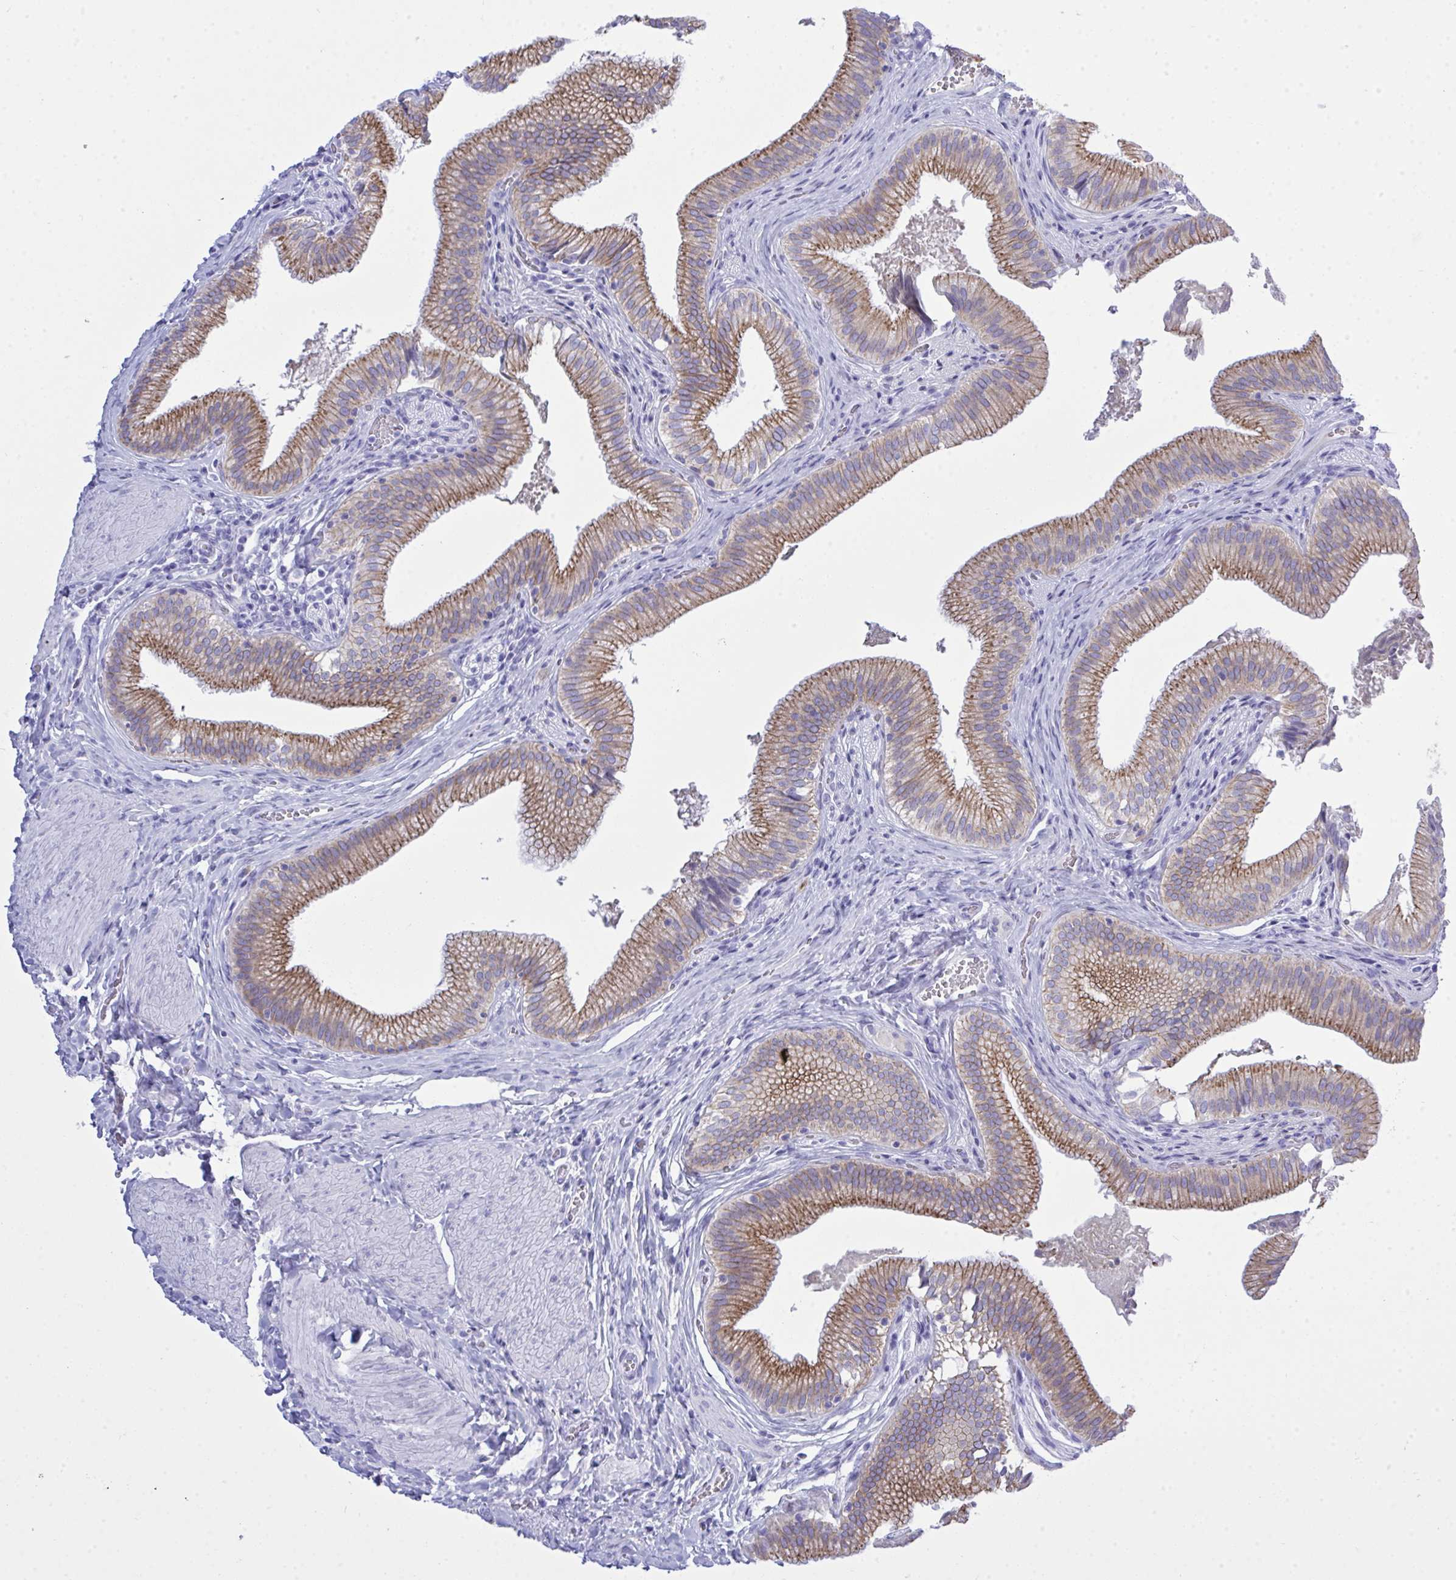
{"staining": {"intensity": "moderate", "quantity": ">75%", "location": "cytoplasmic/membranous"}, "tissue": "gallbladder", "cell_type": "Glandular cells", "image_type": "normal", "snomed": [{"axis": "morphology", "description": "Normal tissue, NOS"}, {"axis": "topography", "description": "Gallbladder"}, {"axis": "topography", "description": "Peripheral nerve tissue"}], "caption": "Immunohistochemistry image of normal gallbladder: human gallbladder stained using immunohistochemistry (IHC) exhibits medium levels of moderate protein expression localized specifically in the cytoplasmic/membranous of glandular cells, appearing as a cytoplasmic/membranous brown color.", "gene": "GLB1L2", "patient": {"sex": "male", "age": 17}}